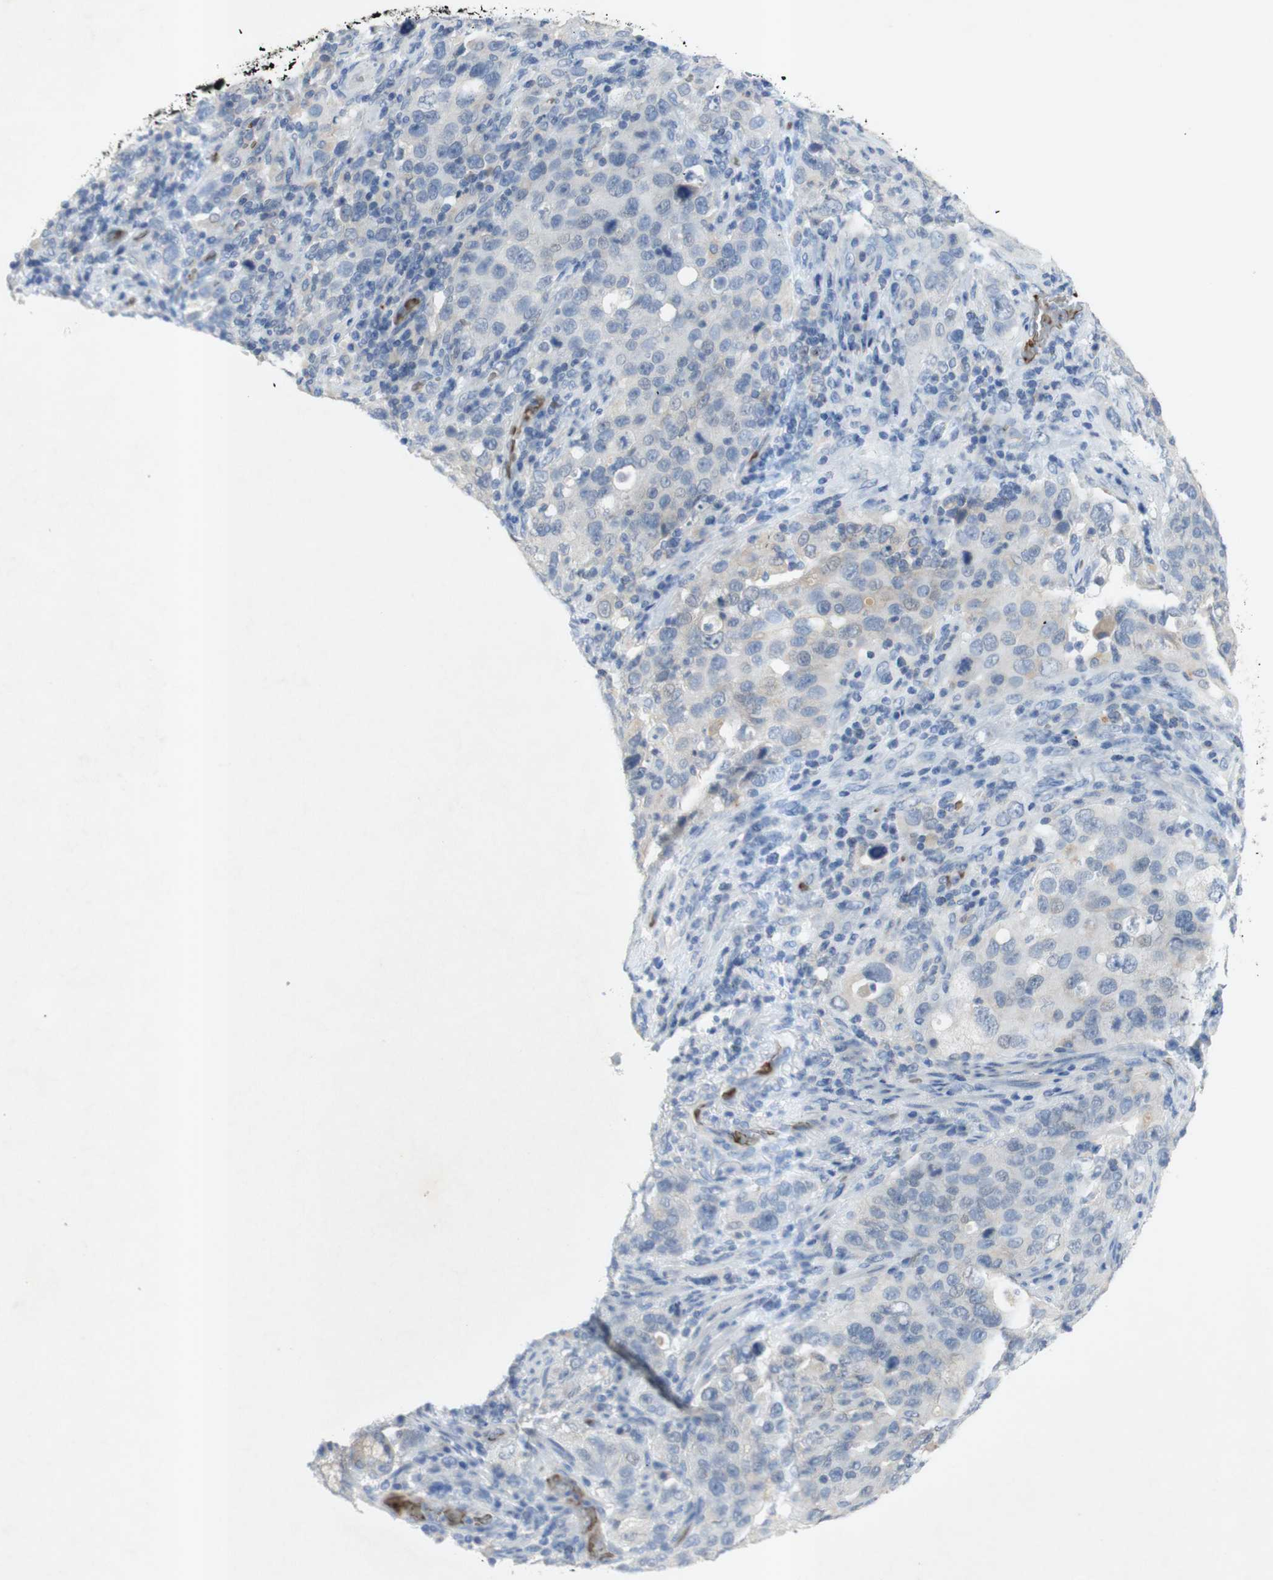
{"staining": {"intensity": "weak", "quantity": "<25%", "location": "cytoplasmic/membranous"}, "tissue": "stomach cancer", "cell_type": "Tumor cells", "image_type": "cancer", "snomed": [{"axis": "morphology", "description": "Normal tissue, NOS"}, {"axis": "morphology", "description": "Adenocarcinoma, NOS"}, {"axis": "topography", "description": "Stomach"}], "caption": "Adenocarcinoma (stomach) was stained to show a protein in brown. There is no significant expression in tumor cells.", "gene": "EPO", "patient": {"sex": "male", "age": 48}}